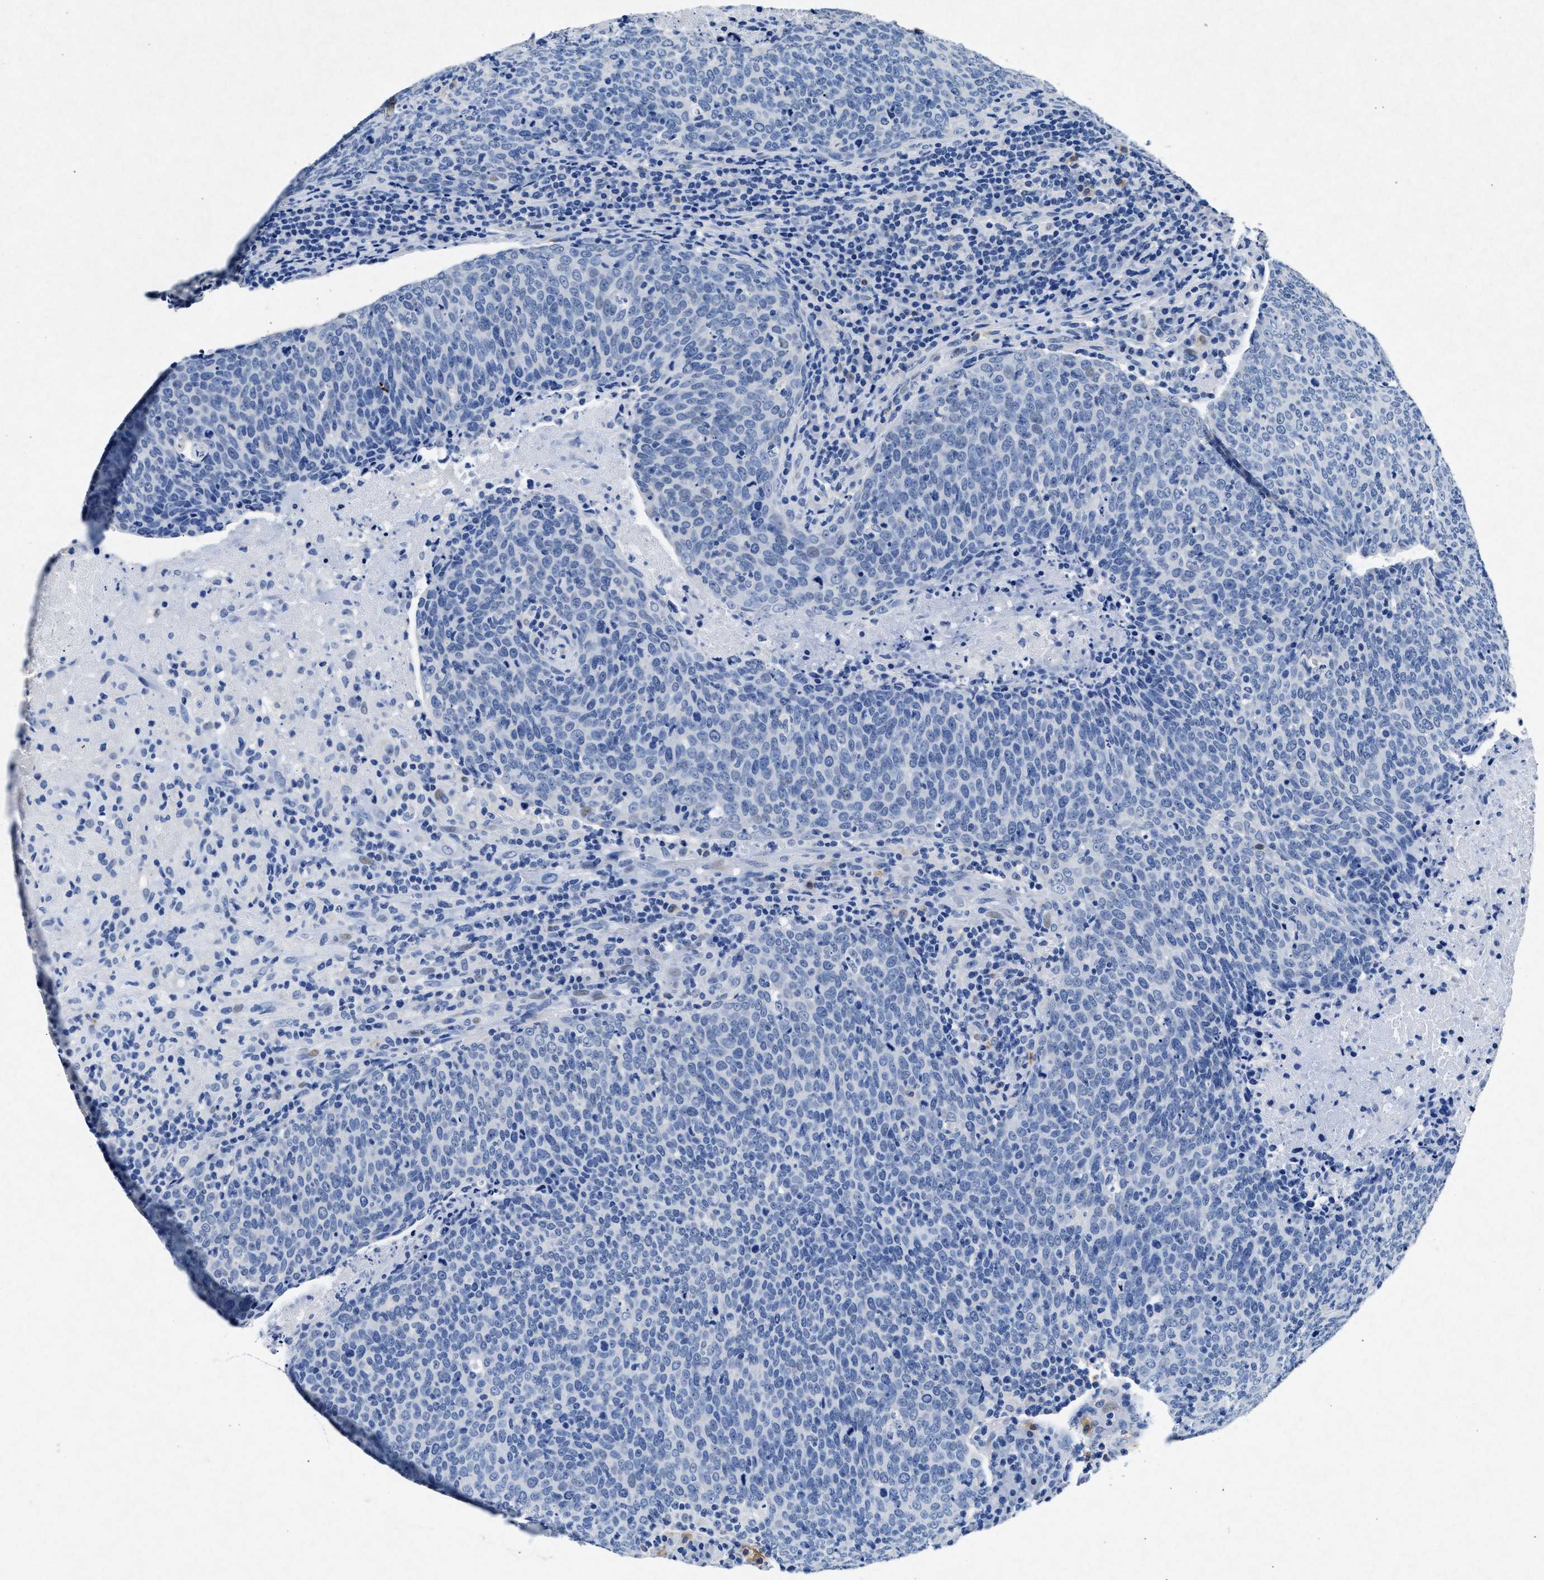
{"staining": {"intensity": "negative", "quantity": "none", "location": "none"}, "tissue": "head and neck cancer", "cell_type": "Tumor cells", "image_type": "cancer", "snomed": [{"axis": "morphology", "description": "Squamous cell carcinoma, NOS"}, {"axis": "morphology", "description": "Squamous cell carcinoma, metastatic, NOS"}, {"axis": "topography", "description": "Lymph node"}, {"axis": "topography", "description": "Head-Neck"}], "caption": "There is no significant staining in tumor cells of head and neck cancer (metastatic squamous cell carcinoma). (Brightfield microscopy of DAB (3,3'-diaminobenzidine) immunohistochemistry (IHC) at high magnification).", "gene": "MAP6", "patient": {"sex": "male", "age": 62}}